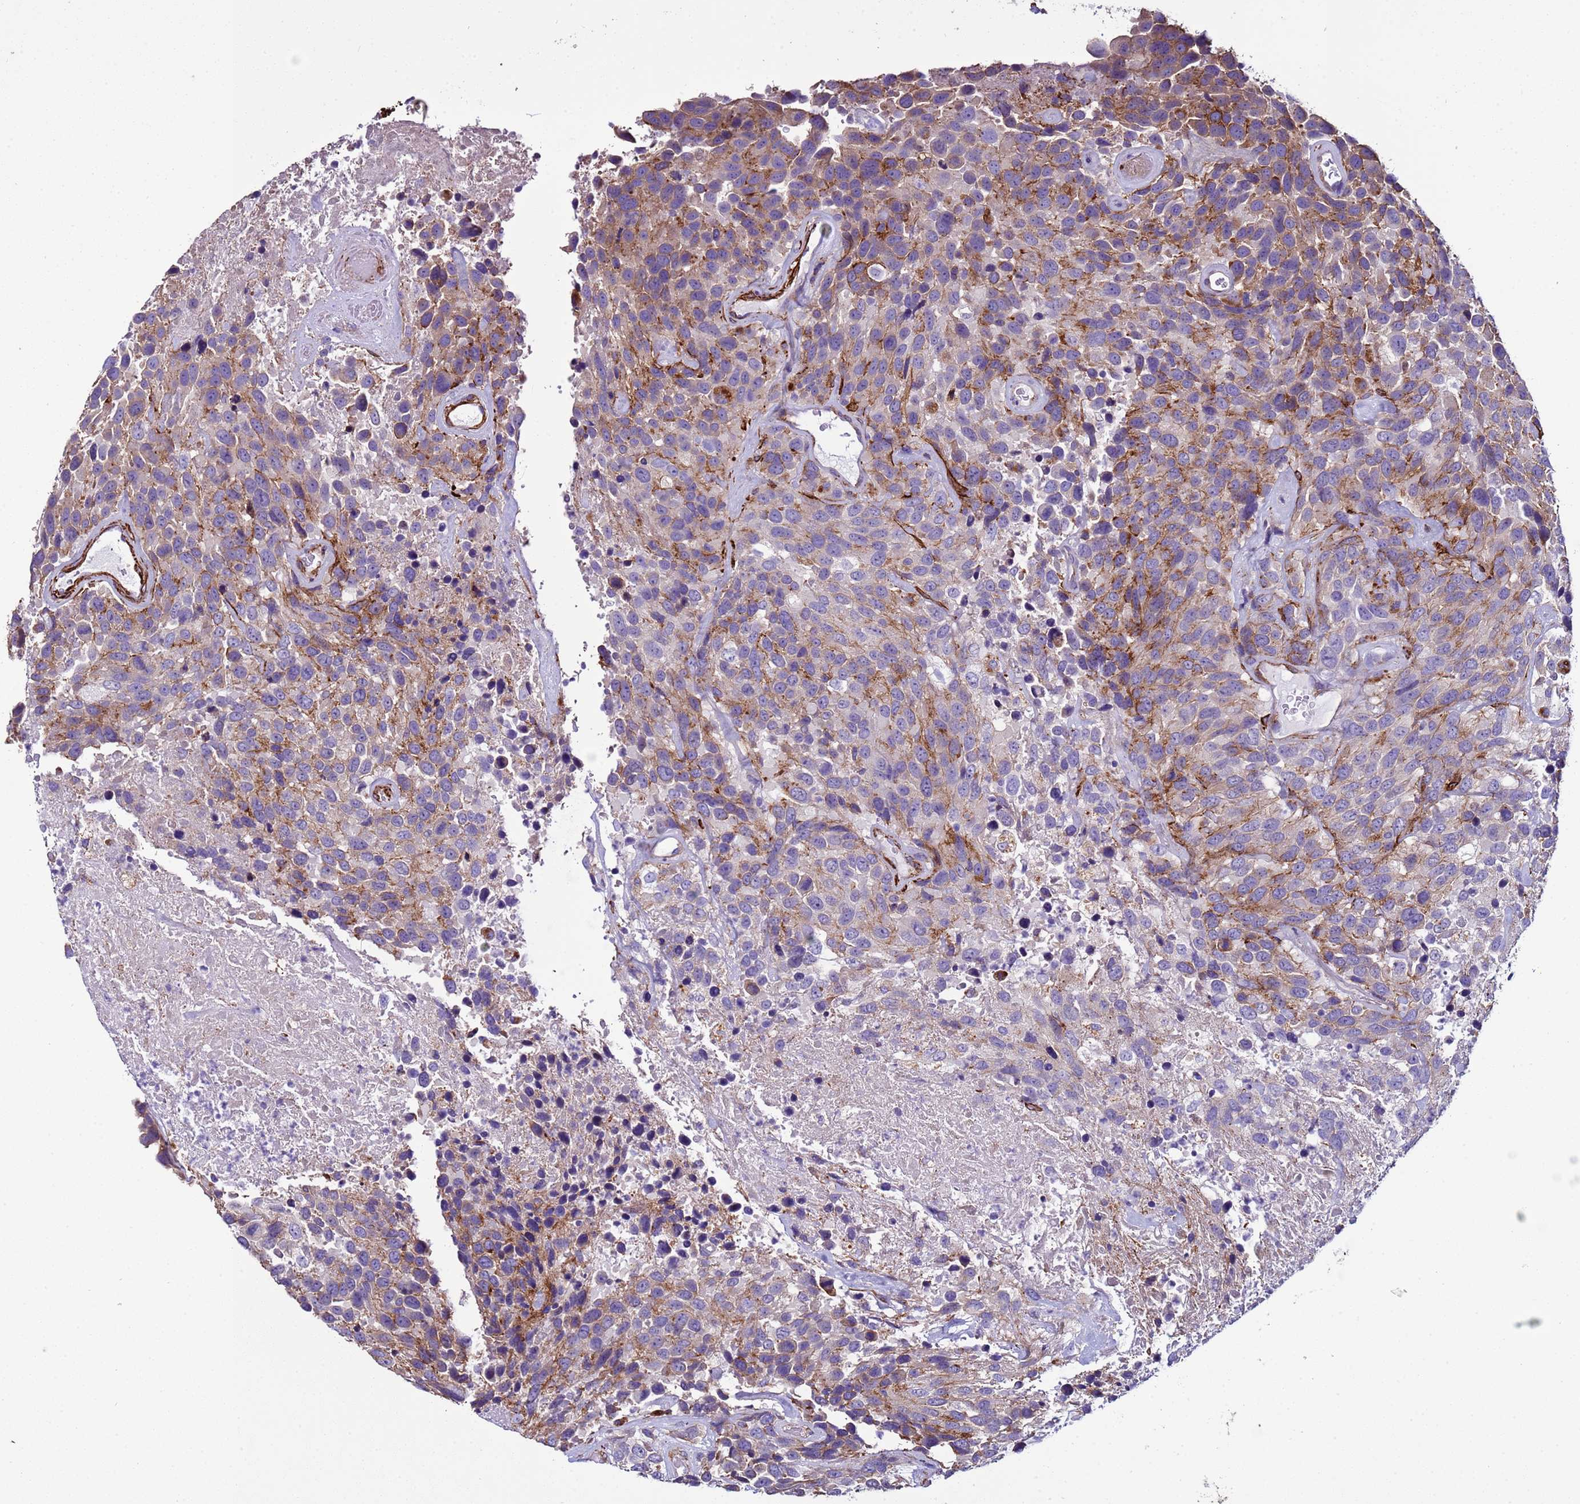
{"staining": {"intensity": "moderate", "quantity": "25%-75%", "location": "cytoplasmic/membranous"}, "tissue": "urothelial cancer", "cell_type": "Tumor cells", "image_type": "cancer", "snomed": [{"axis": "morphology", "description": "Urothelial carcinoma, High grade"}, {"axis": "topography", "description": "Urinary bladder"}], "caption": "High-magnification brightfield microscopy of urothelial carcinoma (high-grade) stained with DAB (brown) and counterstained with hematoxylin (blue). tumor cells exhibit moderate cytoplasmic/membranous staining is seen in approximately25%-75% of cells. (IHC, brightfield microscopy, high magnification).", "gene": "RABL2B", "patient": {"sex": "female", "age": 70}}